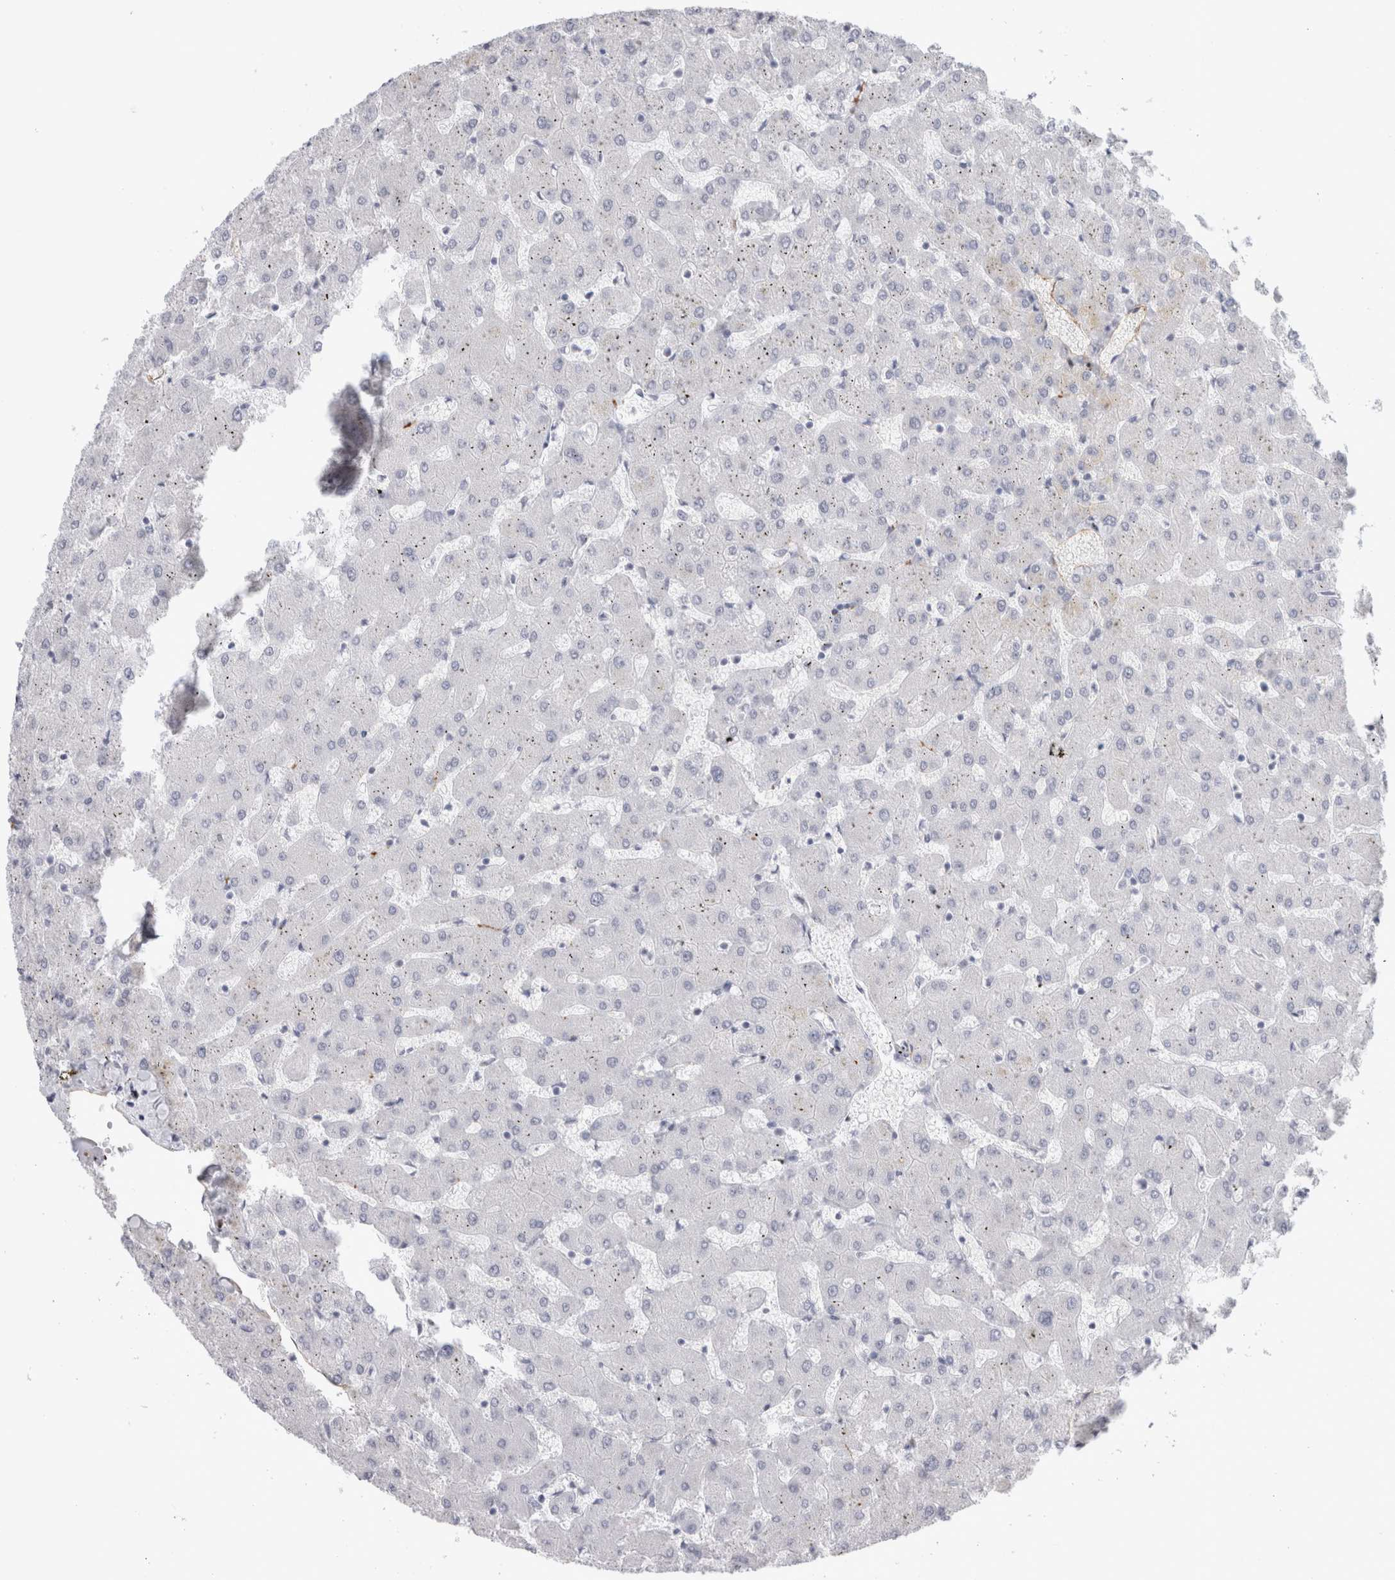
{"staining": {"intensity": "negative", "quantity": "none", "location": "none"}, "tissue": "liver", "cell_type": "Cholangiocytes", "image_type": "normal", "snomed": [{"axis": "morphology", "description": "Normal tissue, NOS"}, {"axis": "topography", "description": "Liver"}], "caption": "Human liver stained for a protein using immunohistochemistry reveals no staining in cholangiocytes.", "gene": "CADM3", "patient": {"sex": "female", "age": 63}}